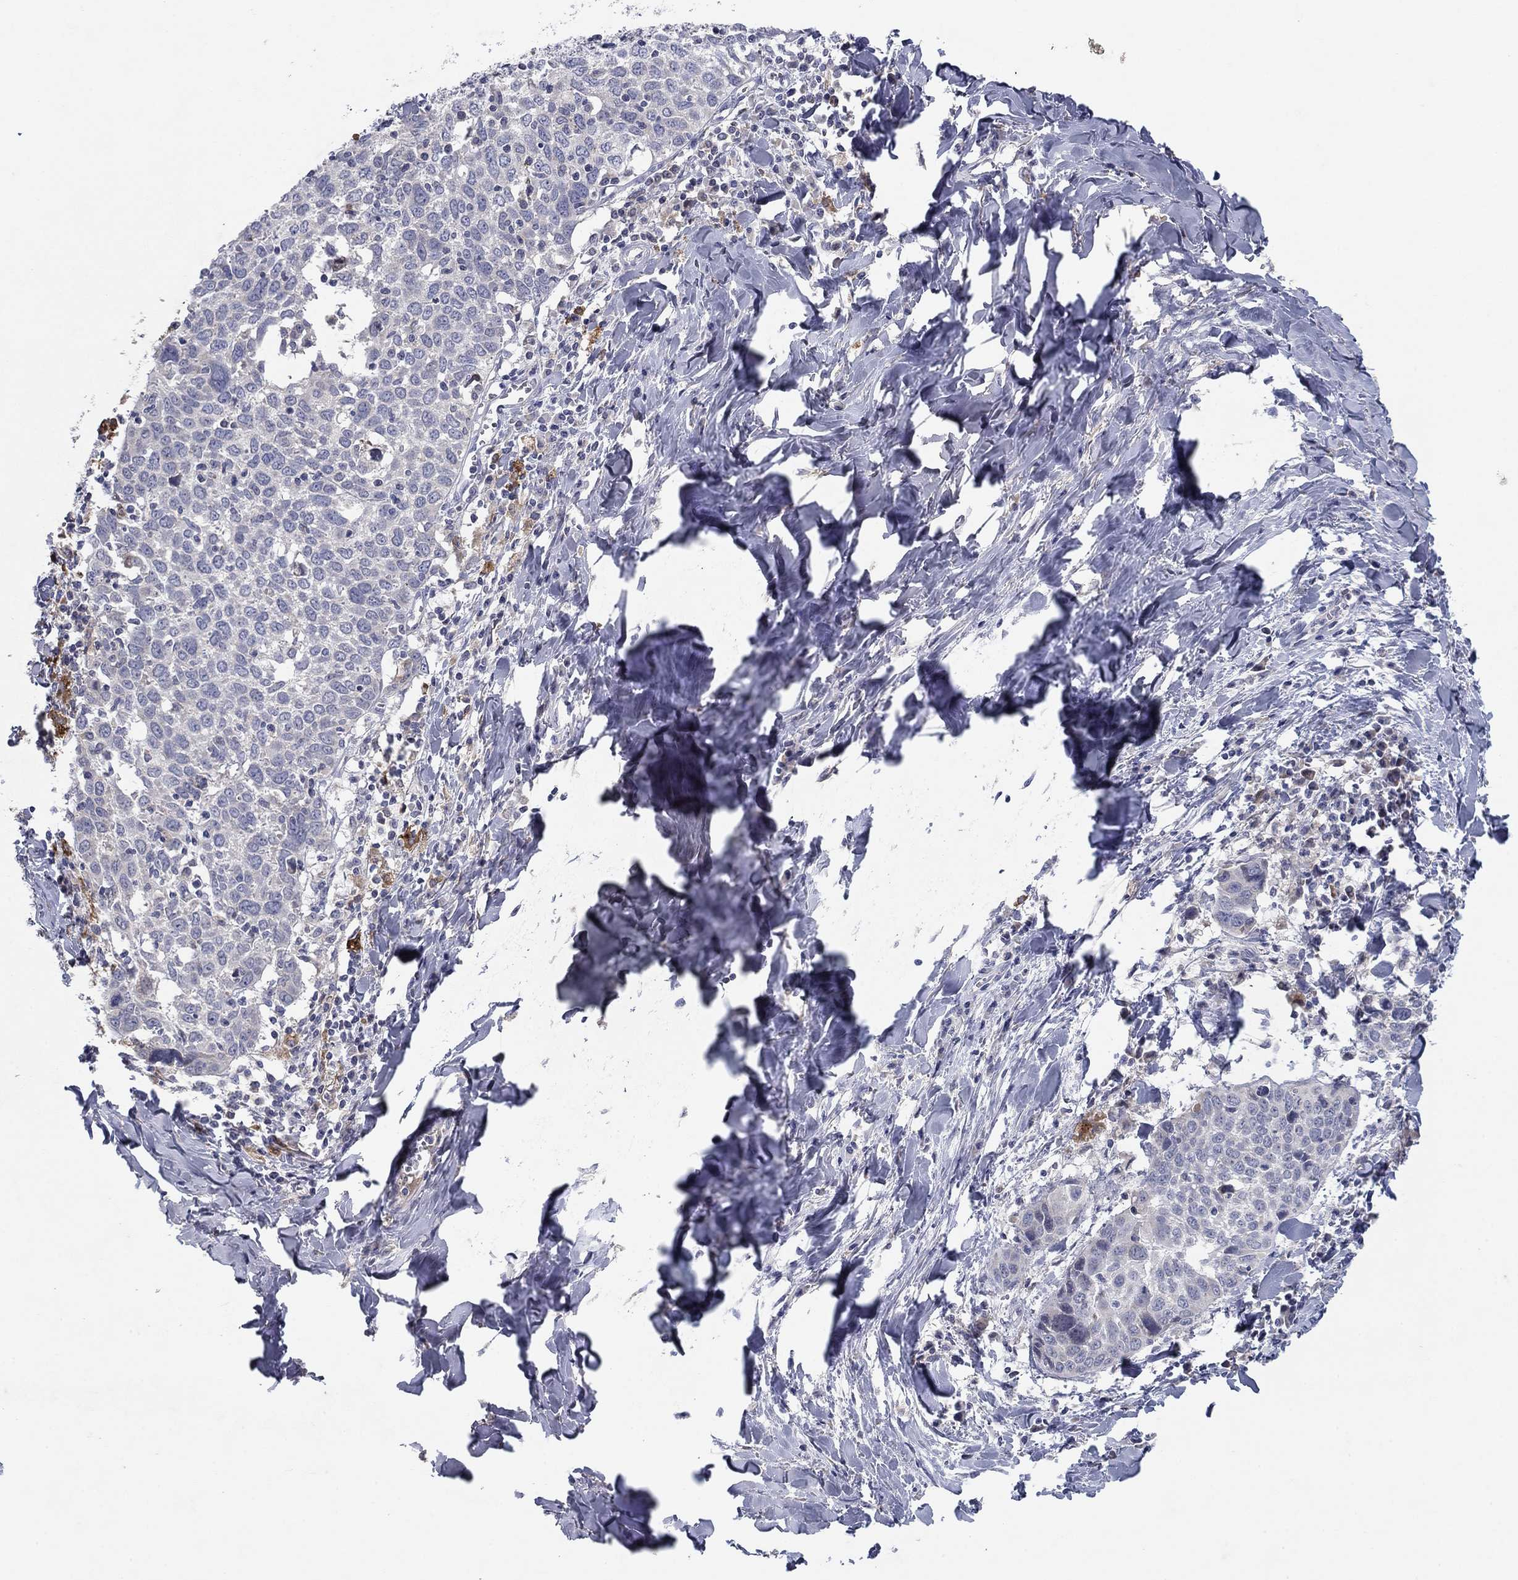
{"staining": {"intensity": "negative", "quantity": "none", "location": "none"}, "tissue": "lung cancer", "cell_type": "Tumor cells", "image_type": "cancer", "snomed": [{"axis": "morphology", "description": "Squamous cell carcinoma, NOS"}, {"axis": "topography", "description": "Lung"}], "caption": "The micrograph displays no significant positivity in tumor cells of squamous cell carcinoma (lung). (Brightfield microscopy of DAB (3,3'-diaminobenzidine) immunohistochemistry (IHC) at high magnification).", "gene": "PTGDS", "patient": {"sex": "male", "age": 57}}